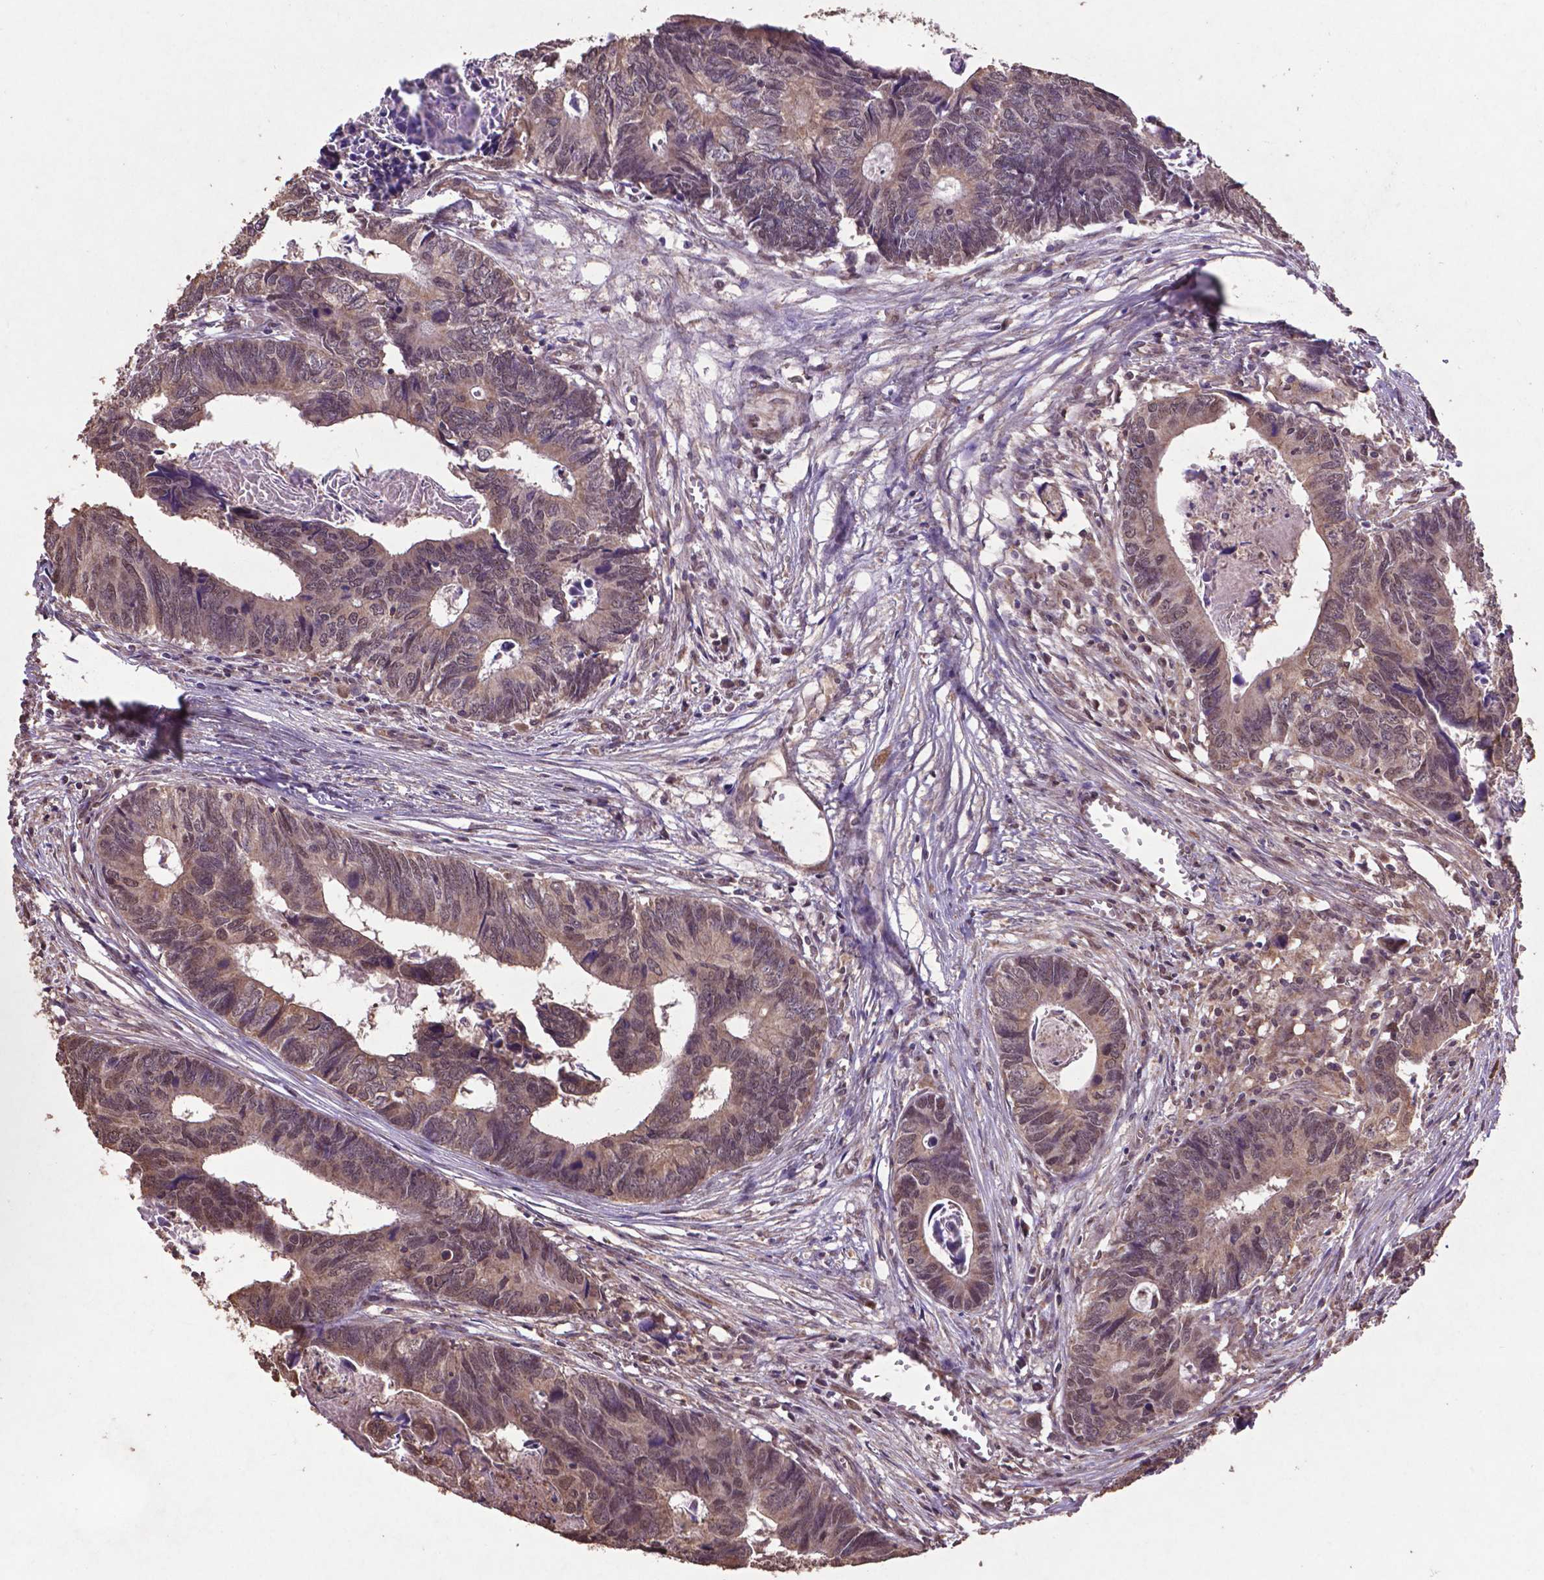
{"staining": {"intensity": "moderate", "quantity": ">75%", "location": "cytoplasmic/membranous,nuclear"}, "tissue": "colorectal cancer", "cell_type": "Tumor cells", "image_type": "cancer", "snomed": [{"axis": "morphology", "description": "Adenocarcinoma, NOS"}, {"axis": "topography", "description": "Colon"}], "caption": "IHC staining of adenocarcinoma (colorectal), which demonstrates medium levels of moderate cytoplasmic/membranous and nuclear positivity in approximately >75% of tumor cells indicating moderate cytoplasmic/membranous and nuclear protein staining. The staining was performed using DAB (brown) for protein detection and nuclei were counterstained in hematoxylin (blue).", "gene": "DCAF1", "patient": {"sex": "female", "age": 82}}